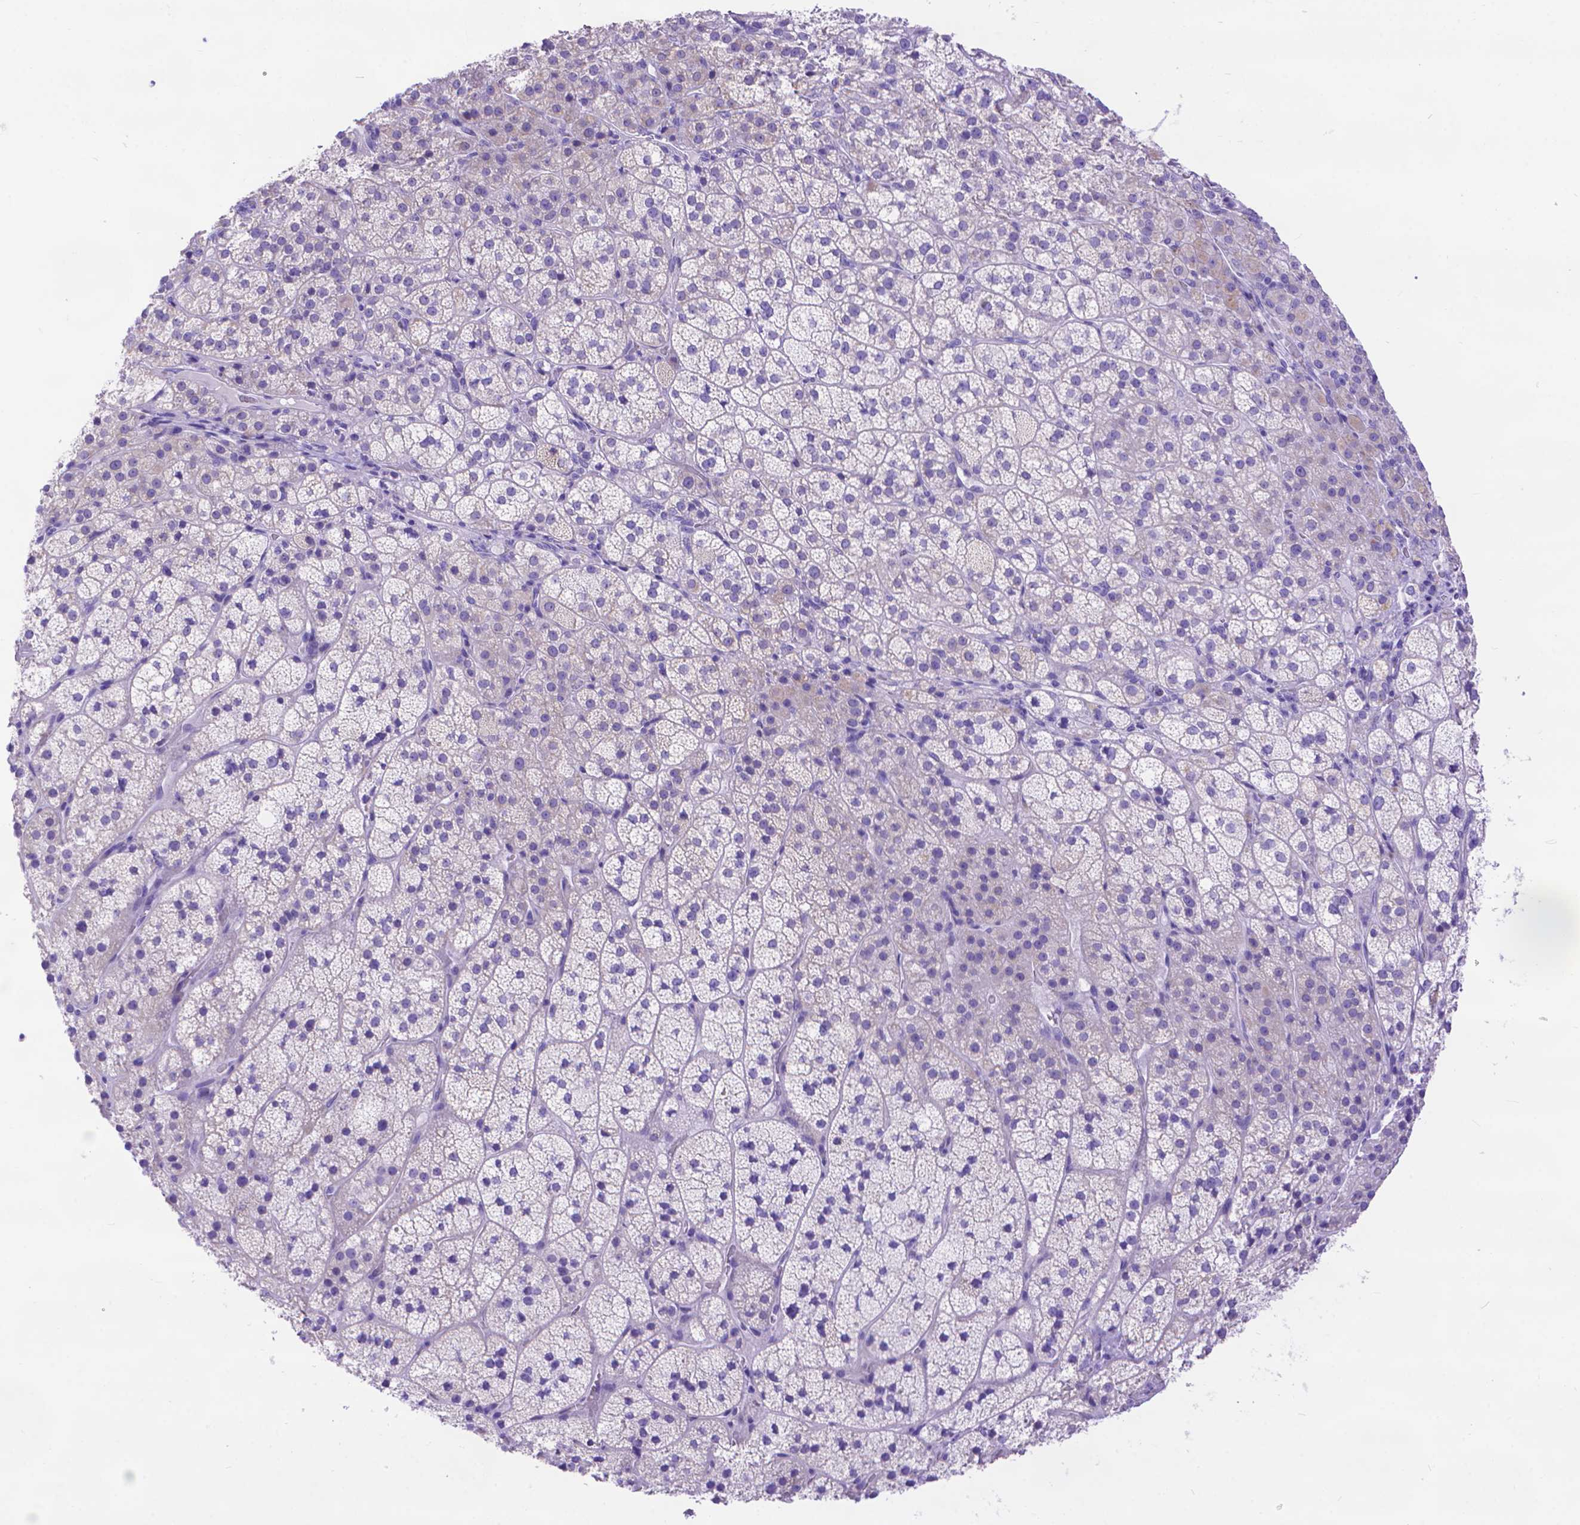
{"staining": {"intensity": "weak", "quantity": "<25%", "location": "cytoplasmic/membranous"}, "tissue": "adrenal gland", "cell_type": "Glandular cells", "image_type": "normal", "snomed": [{"axis": "morphology", "description": "Normal tissue, NOS"}, {"axis": "topography", "description": "Adrenal gland"}], "caption": "High power microscopy image of an immunohistochemistry (IHC) histopathology image of normal adrenal gland, revealing no significant expression in glandular cells. Nuclei are stained in blue.", "gene": "DHRS2", "patient": {"sex": "female", "age": 60}}